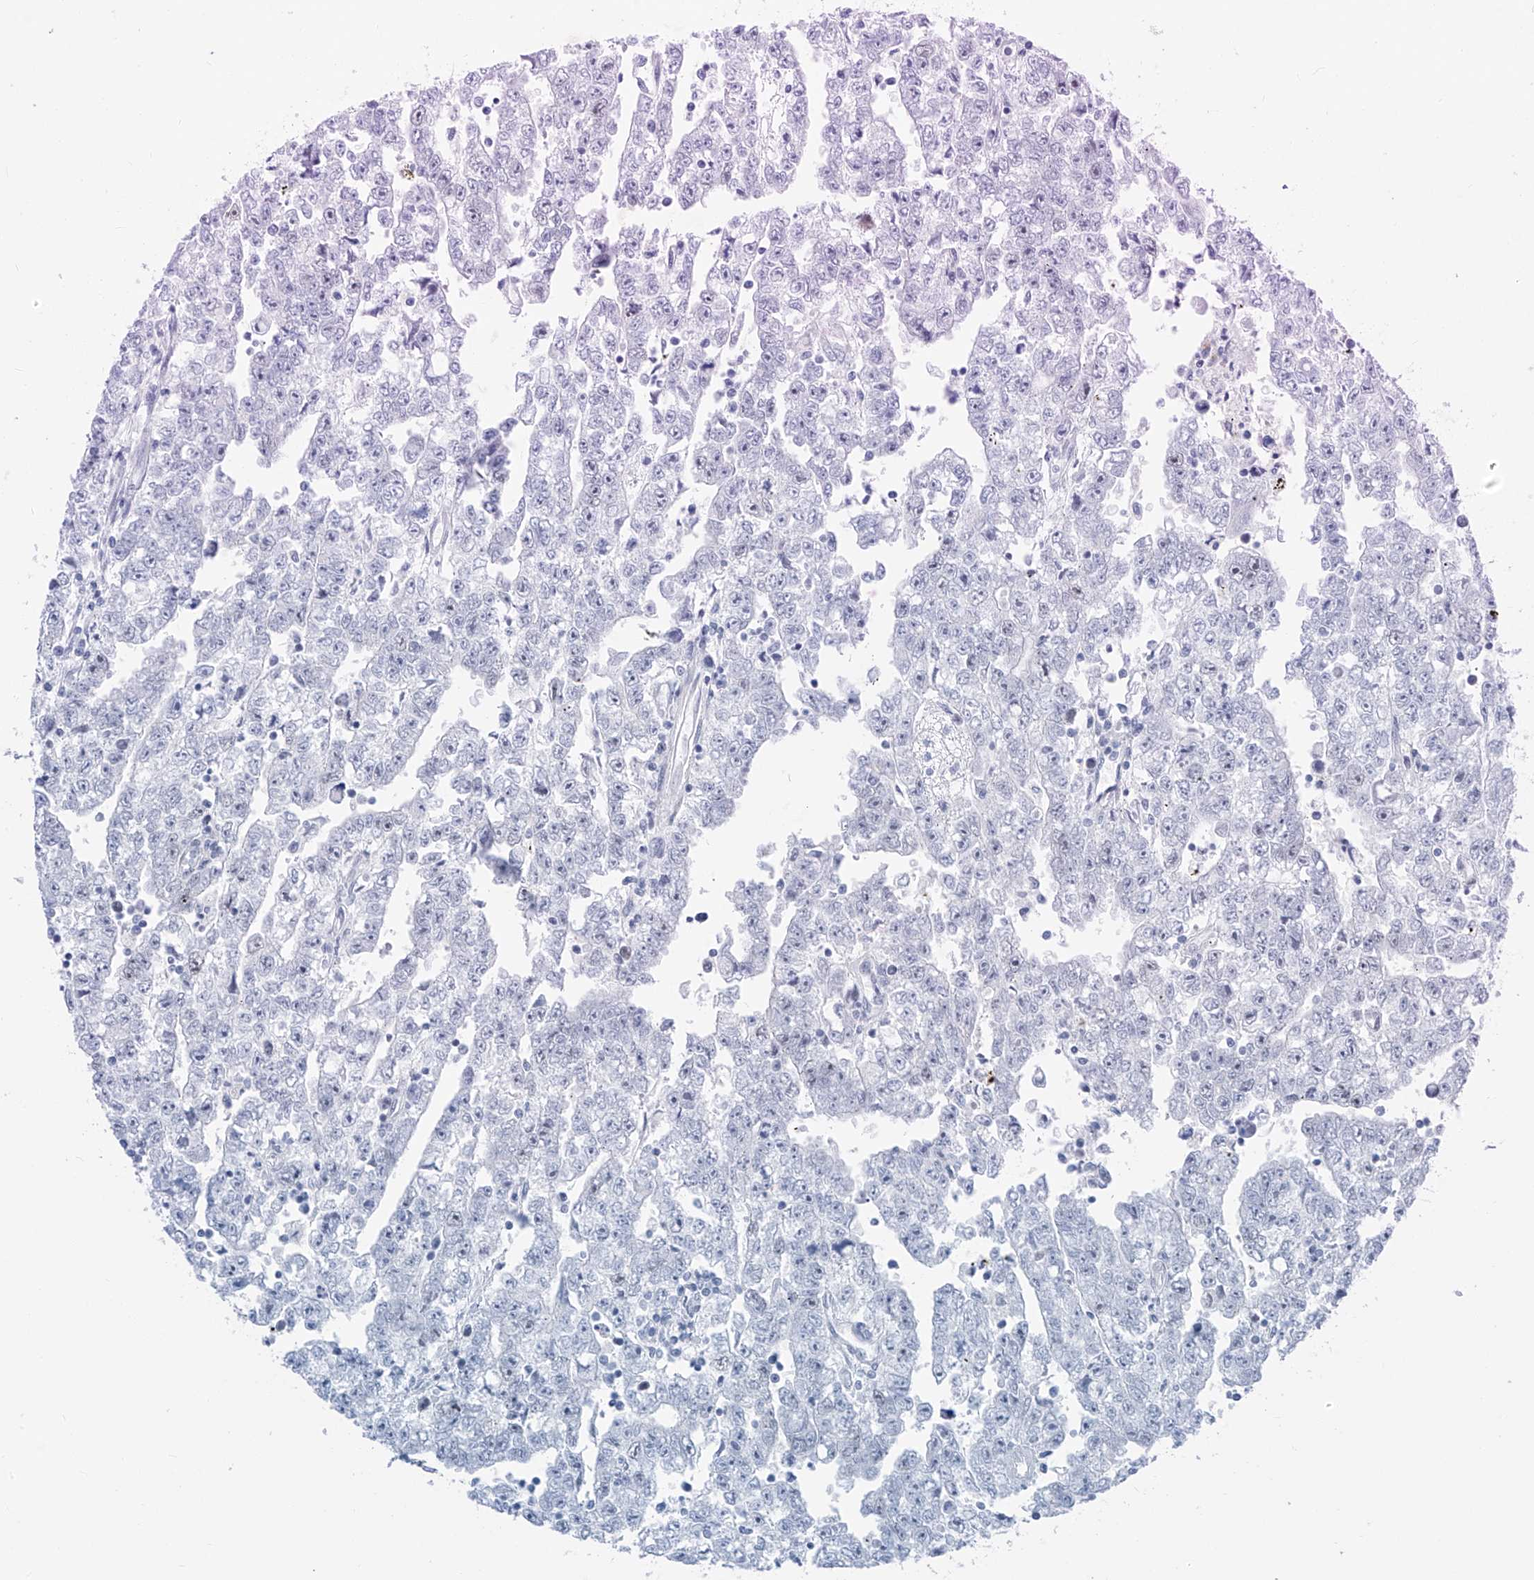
{"staining": {"intensity": "negative", "quantity": "none", "location": "none"}, "tissue": "testis cancer", "cell_type": "Tumor cells", "image_type": "cancer", "snomed": [{"axis": "morphology", "description": "Carcinoma, Embryonal, NOS"}, {"axis": "topography", "description": "Testis"}], "caption": "Tumor cells show no significant staining in testis embryonal carcinoma.", "gene": "SGO2", "patient": {"sex": "male", "age": 25}}